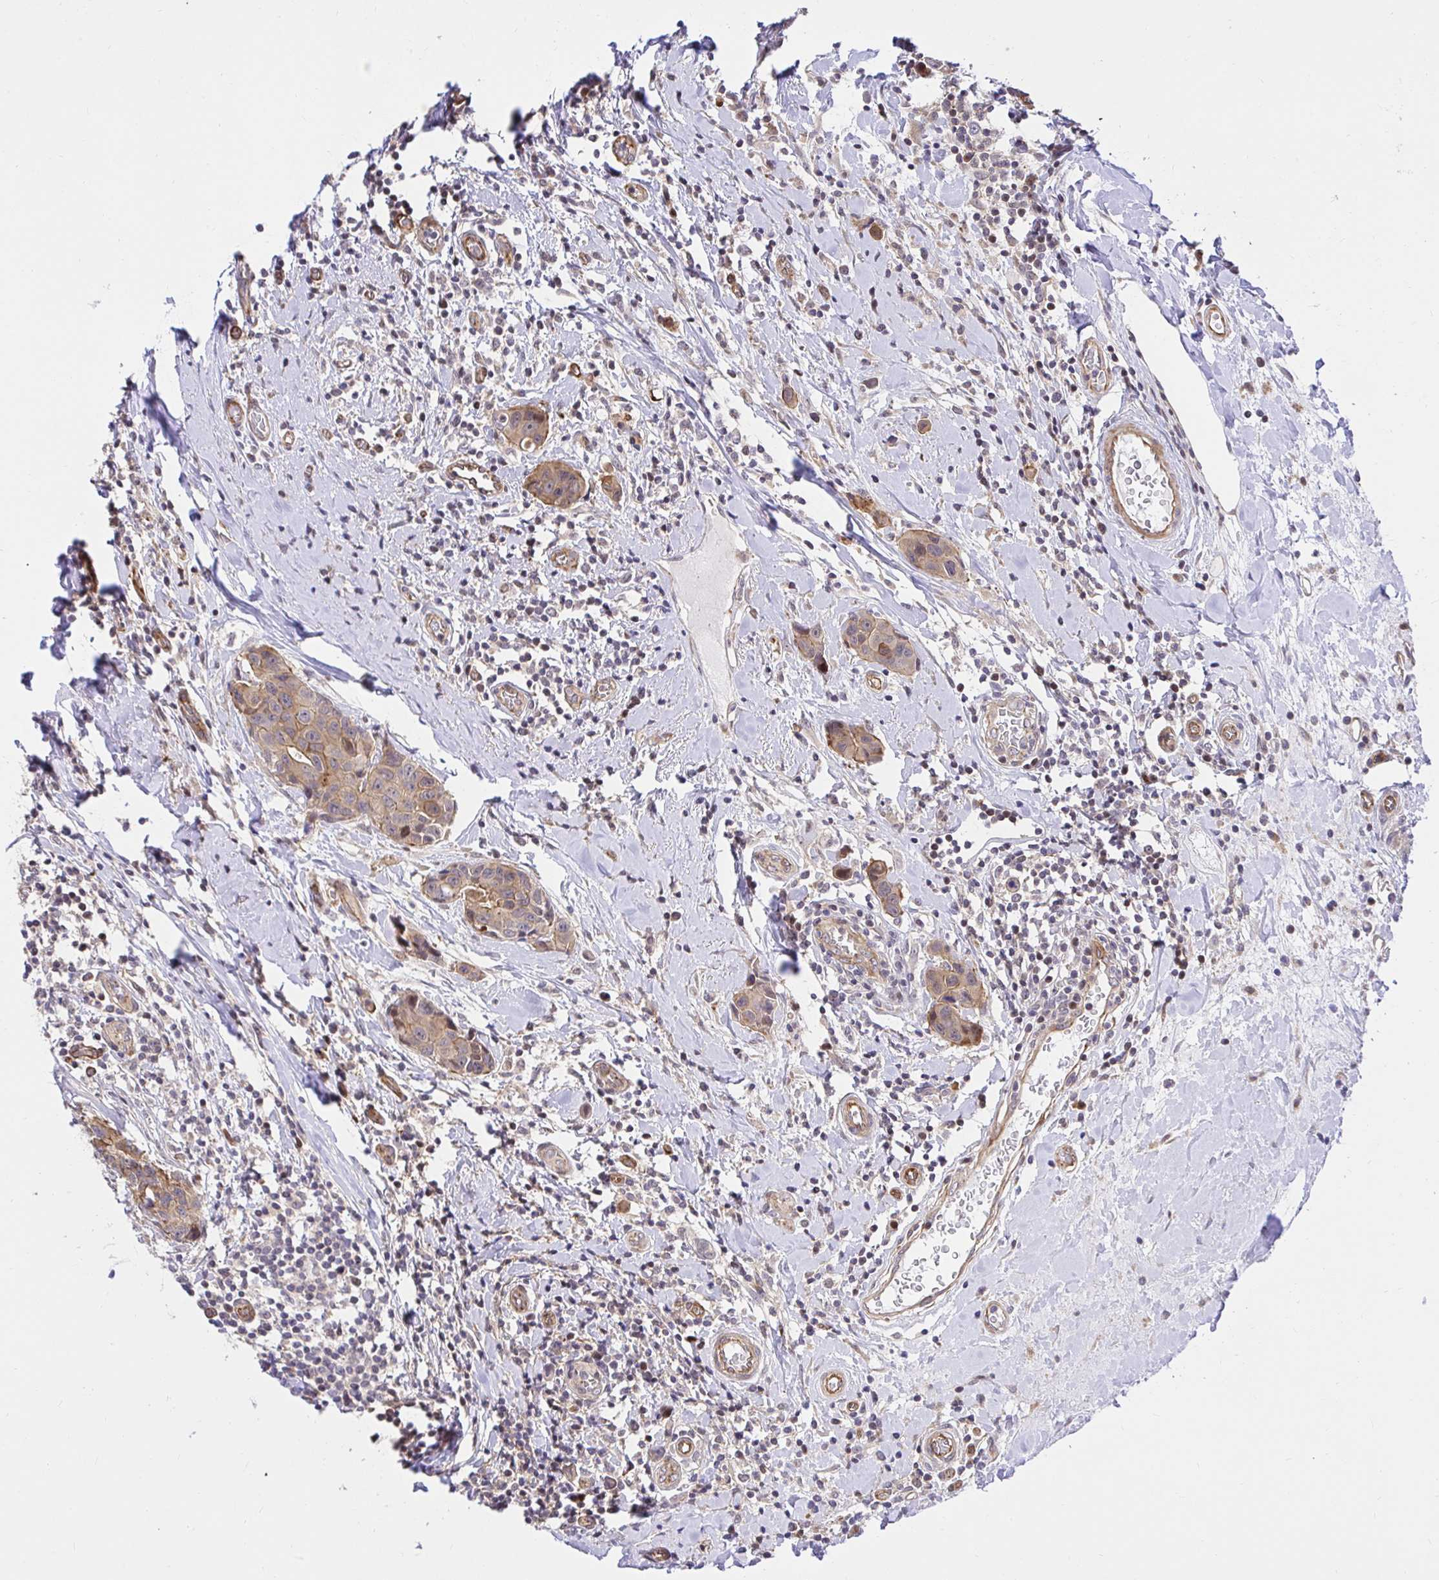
{"staining": {"intensity": "weak", "quantity": ">75%", "location": "cytoplasmic/membranous"}, "tissue": "breast cancer", "cell_type": "Tumor cells", "image_type": "cancer", "snomed": [{"axis": "morphology", "description": "Duct carcinoma"}, {"axis": "topography", "description": "Breast"}], "caption": "A histopathology image of human breast intraductal carcinoma stained for a protein exhibits weak cytoplasmic/membranous brown staining in tumor cells.", "gene": "TRIM55", "patient": {"sex": "female", "age": 24}}